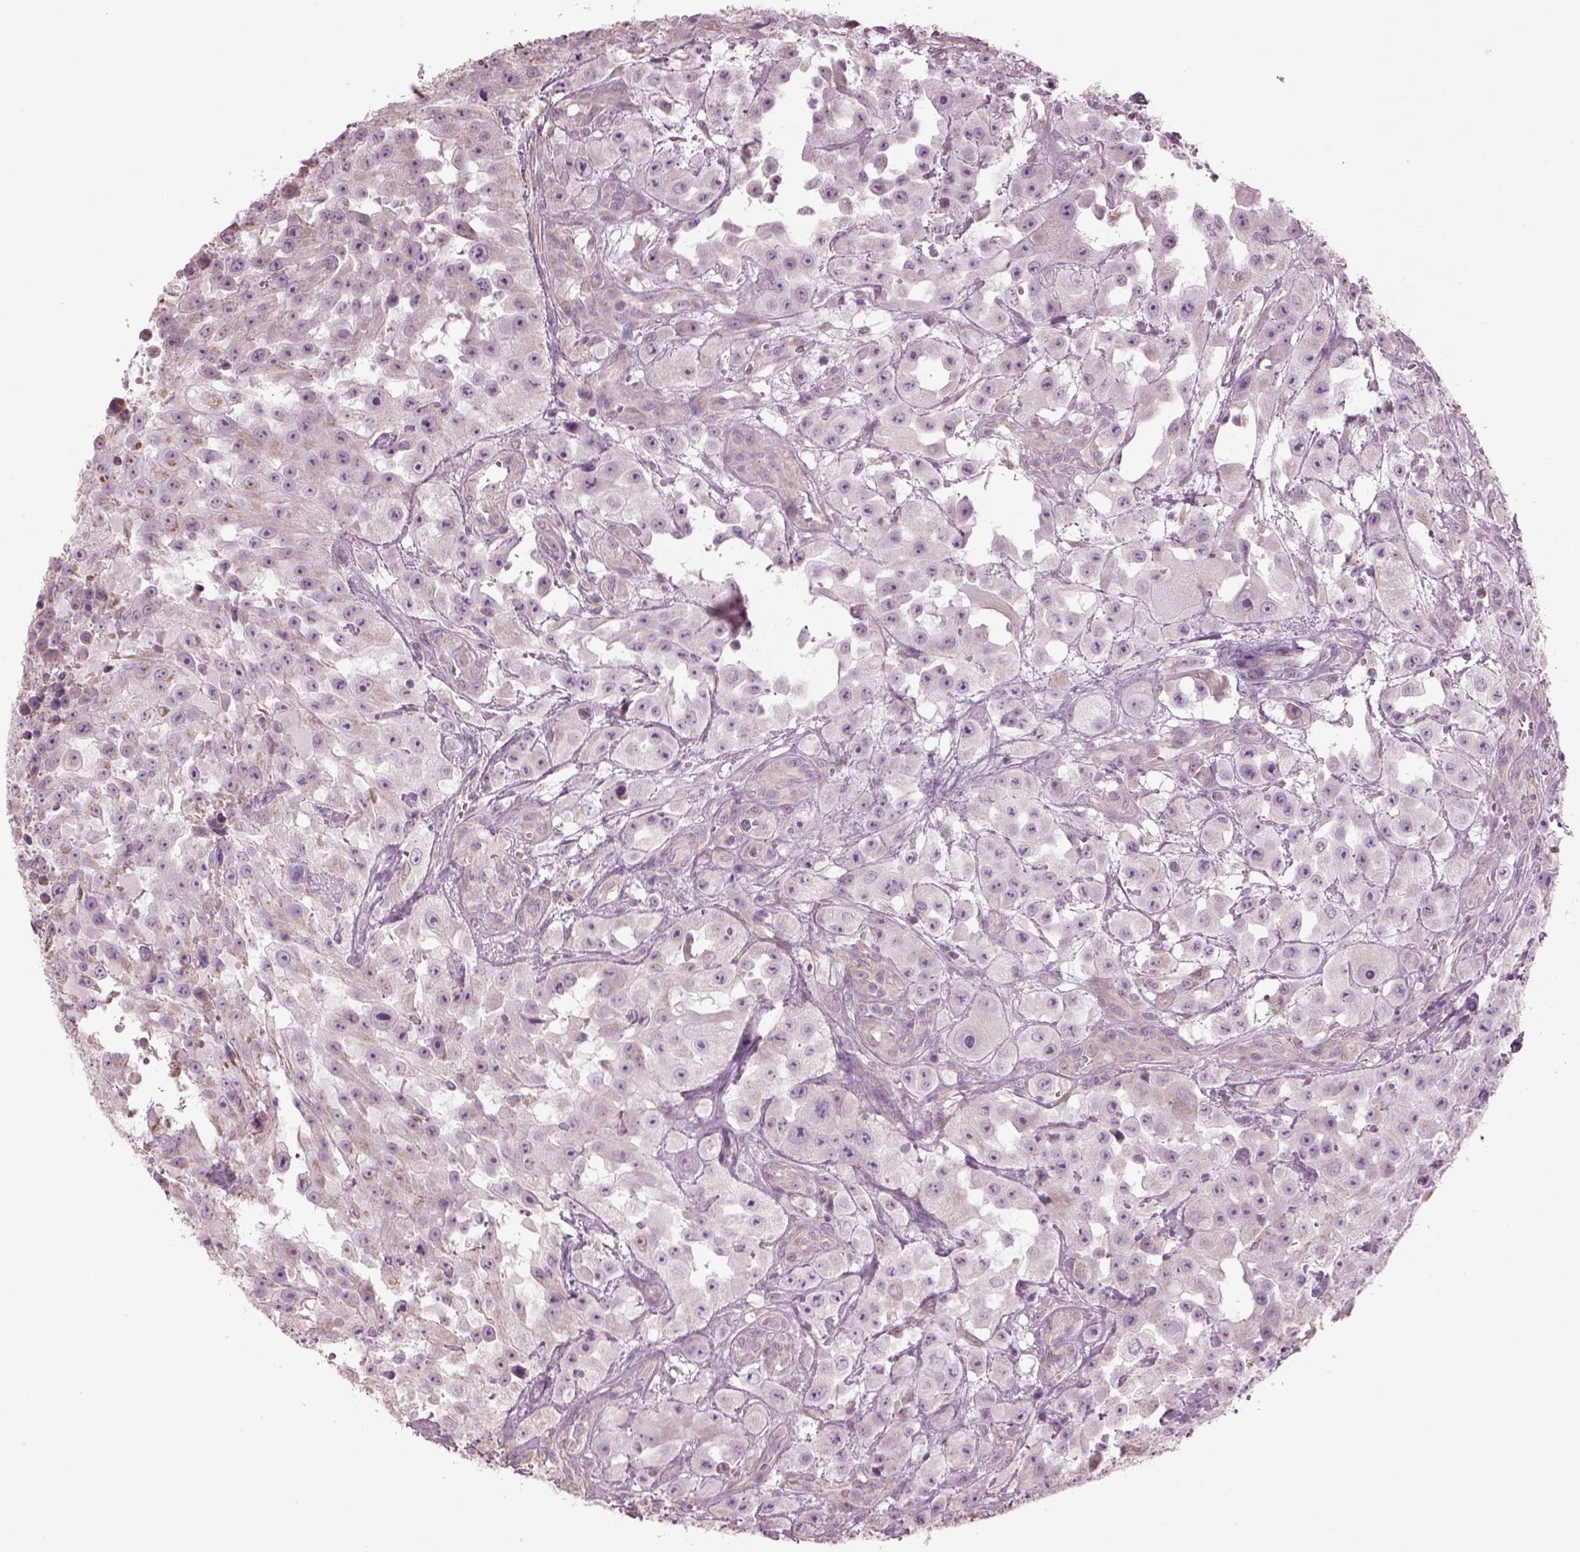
{"staining": {"intensity": "negative", "quantity": "none", "location": "none"}, "tissue": "urothelial cancer", "cell_type": "Tumor cells", "image_type": "cancer", "snomed": [{"axis": "morphology", "description": "Urothelial carcinoma, High grade"}, {"axis": "topography", "description": "Urinary bladder"}], "caption": "Protein analysis of urothelial cancer reveals no significant positivity in tumor cells. (Brightfield microscopy of DAB (3,3'-diaminobenzidine) immunohistochemistry (IHC) at high magnification).", "gene": "SPATA7", "patient": {"sex": "male", "age": 79}}